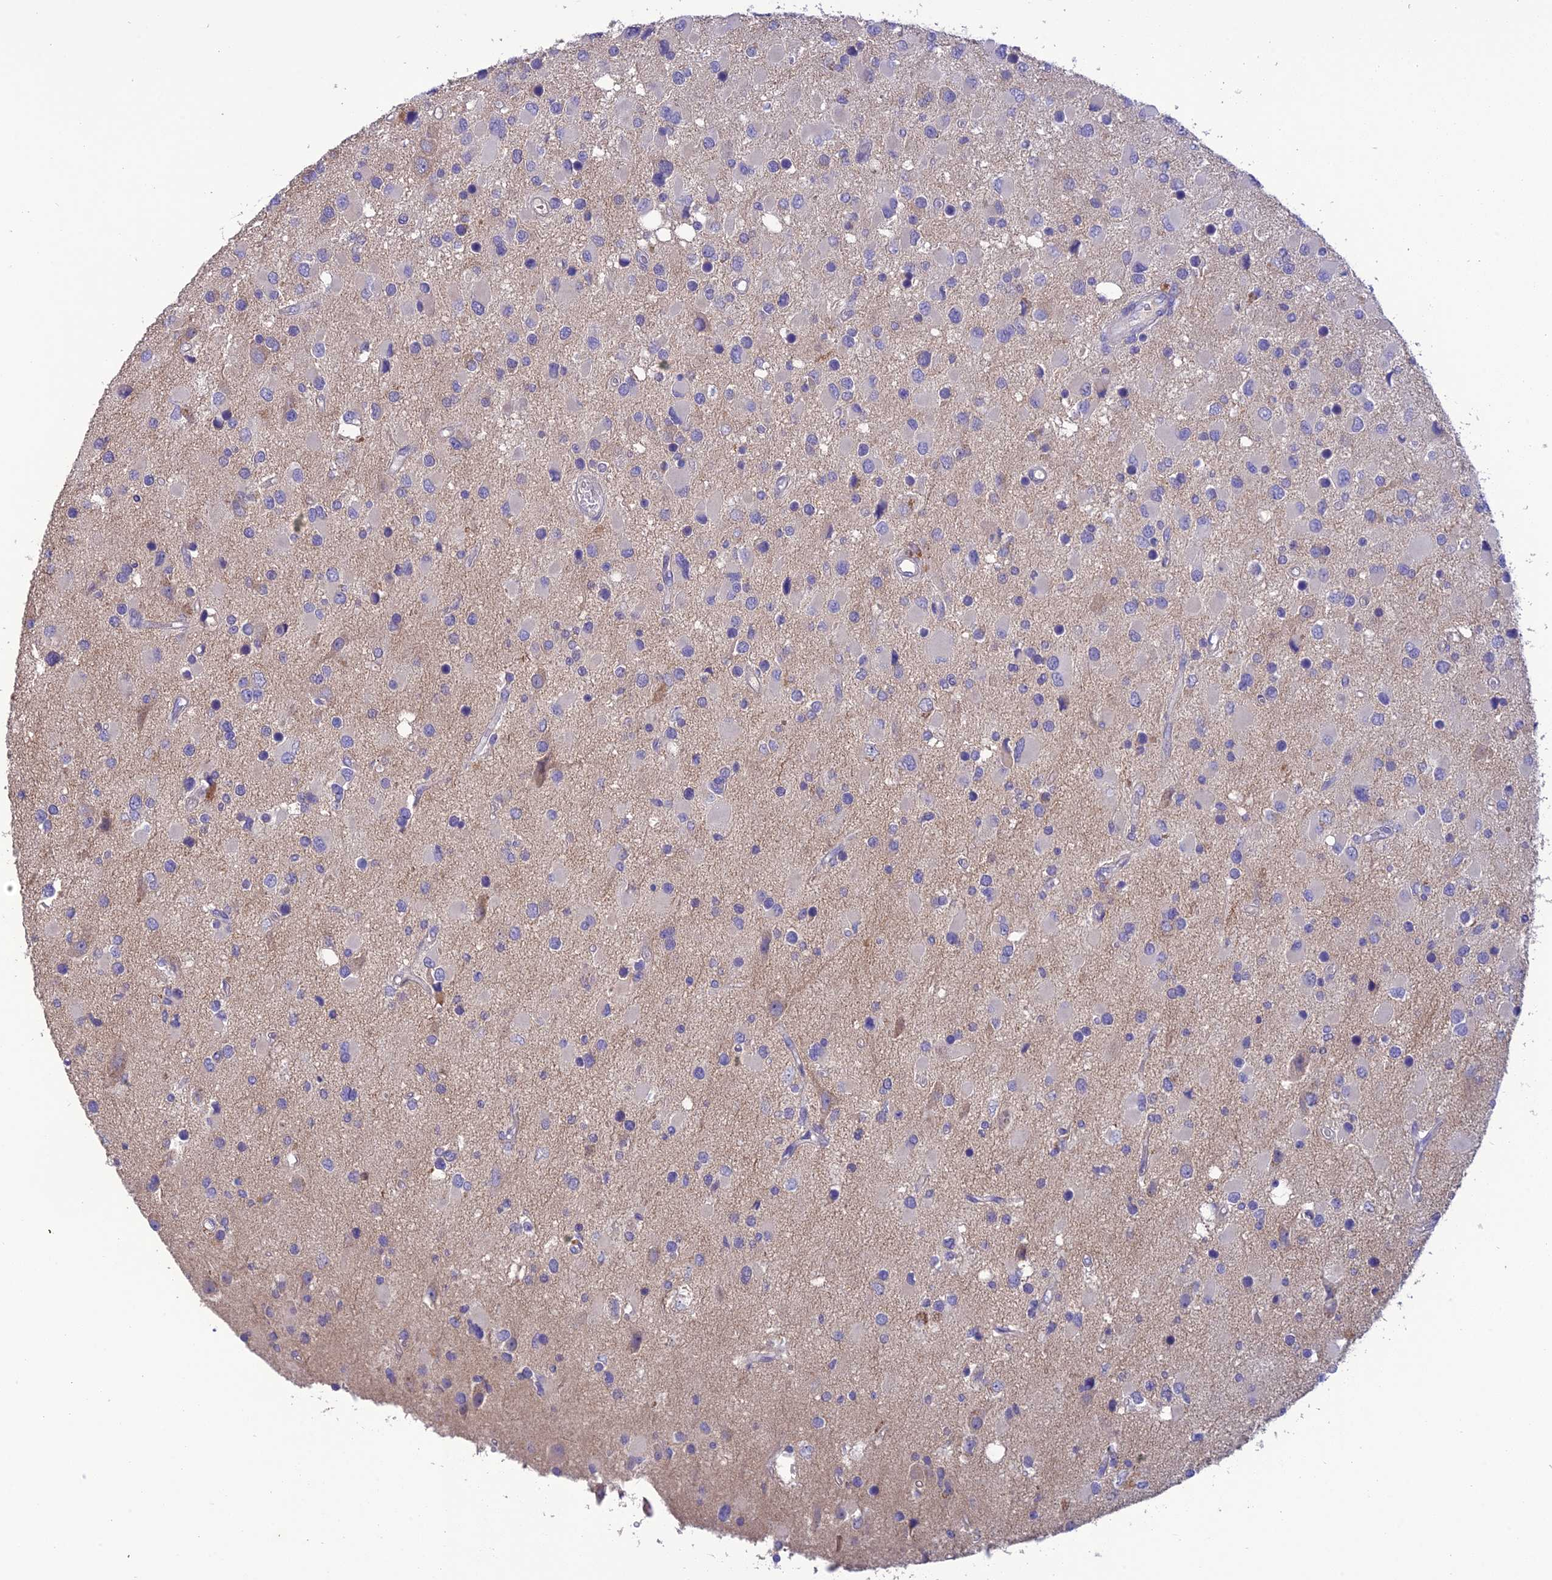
{"staining": {"intensity": "negative", "quantity": "none", "location": "none"}, "tissue": "glioma", "cell_type": "Tumor cells", "image_type": "cancer", "snomed": [{"axis": "morphology", "description": "Glioma, malignant, High grade"}, {"axis": "topography", "description": "Brain"}], "caption": "An IHC histopathology image of malignant glioma (high-grade) is shown. There is no staining in tumor cells of malignant glioma (high-grade).", "gene": "SFT2D2", "patient": {"sex": "male", "age": 53}}